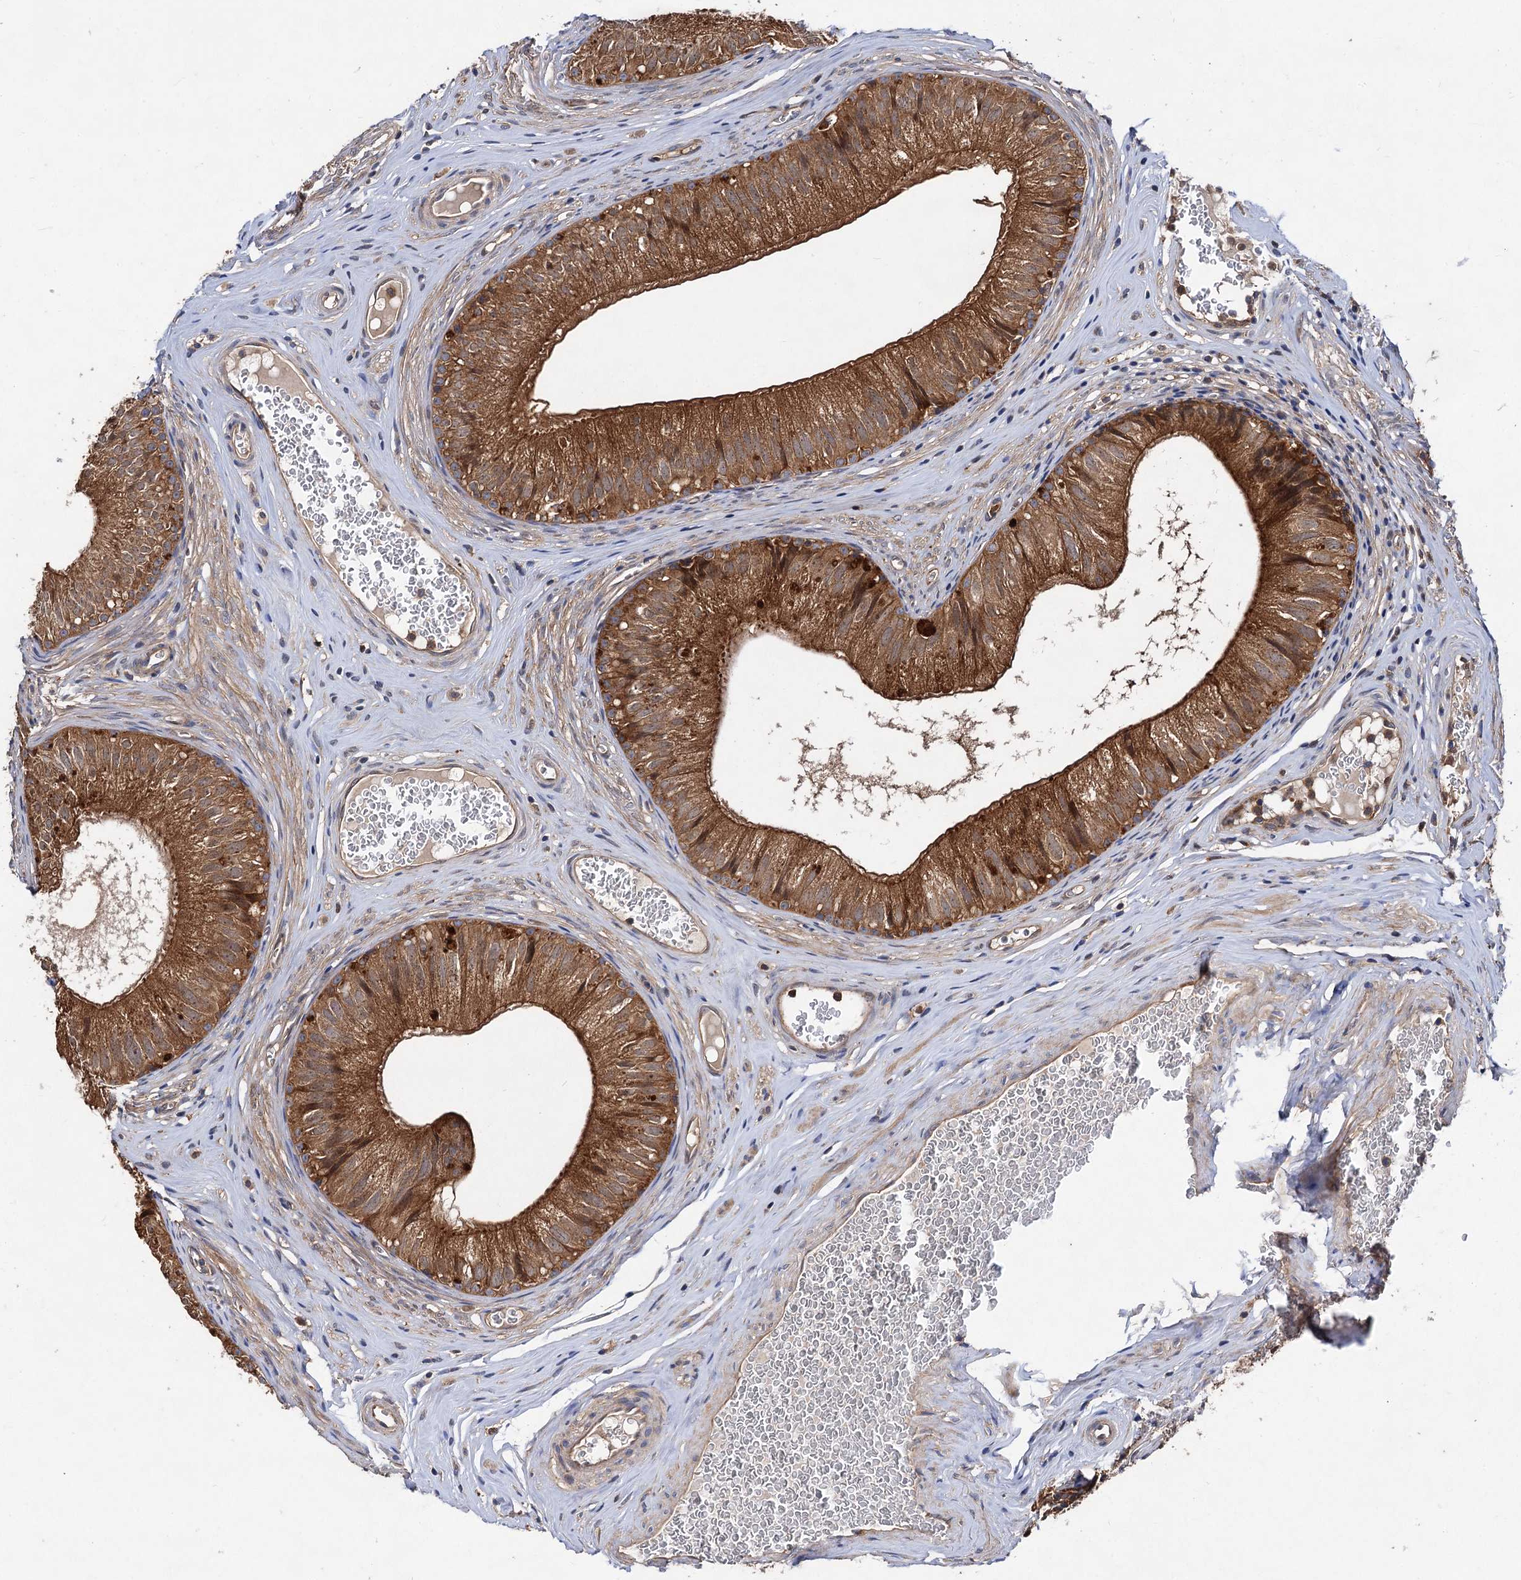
{"staining": {"intensity": "strong", "quantity": ">75%", "location": "cytoplasmic/membranous"}, "tissue": "epididymis", "cell_type": "Glandular cells", "image_type": "normal", "snomed": [{"axis": "morphology", "description": "Normal tissue, NOS"}, {"axis": "topography", "description": "Epididymis"}], "caption": "Benign epididymis shows strong cytoplasmic/membranous positivity in approximately >75% of glandular cells.", "gene": "VPS29", "patient": {"sex": "male", "age": 36}}